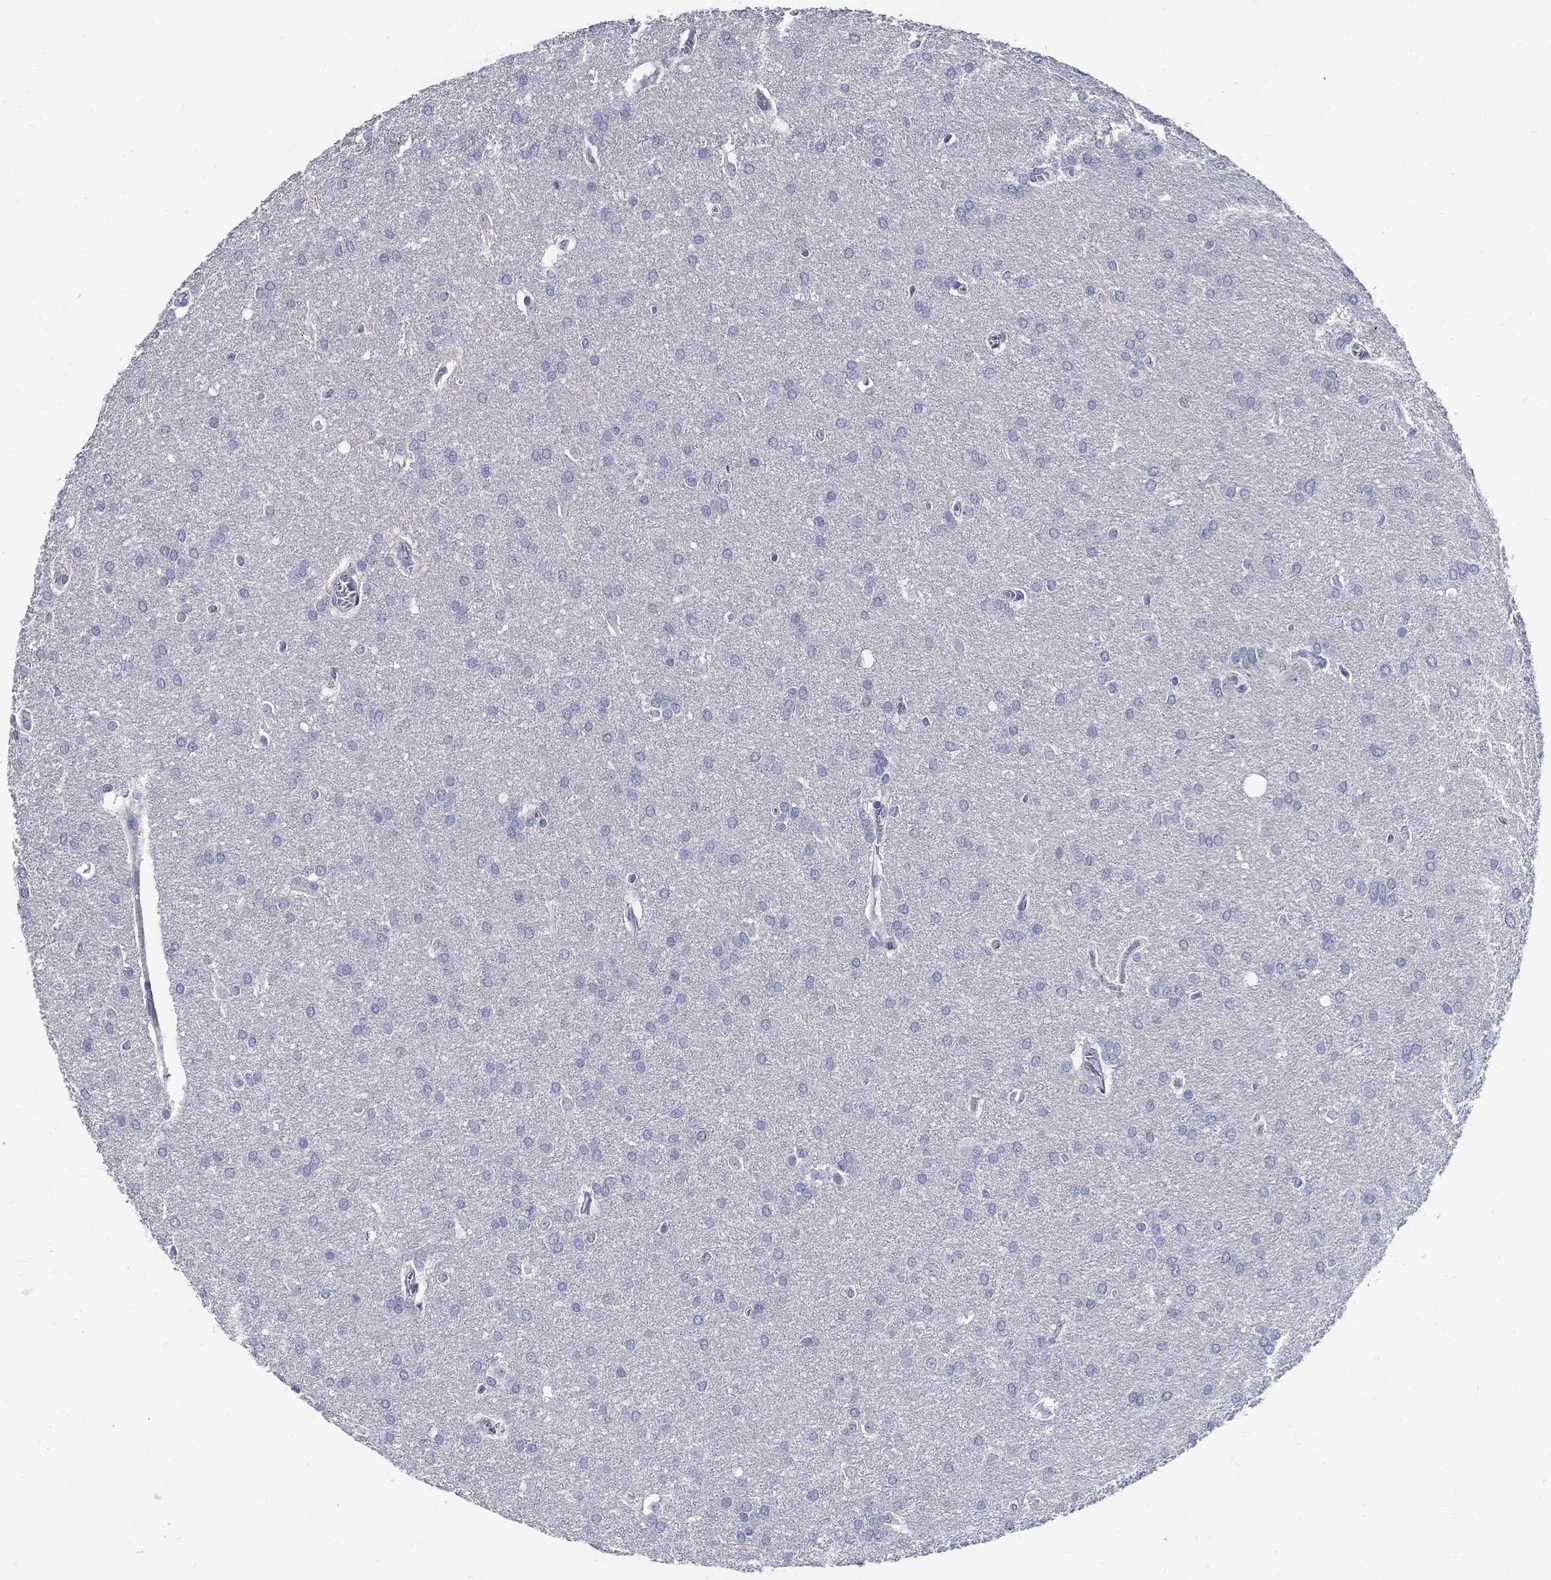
{"staining": {"intensity": "negative", "quantity": "none", "location": "none"}, "tissue": "glioma", "cell_type": "Tumor cells", "image_type": "cancer", "snomed": [{"axis": "morphology", "description": "Glioma, malignant, Low grade"}, {"axis": "topography", "description": "Brain"}], "caption": "The image reveals no staining of tumor cells in malignant low-grade glioma.", "gene": "USP29", "patient": {"sex": "female", "age": 32}}